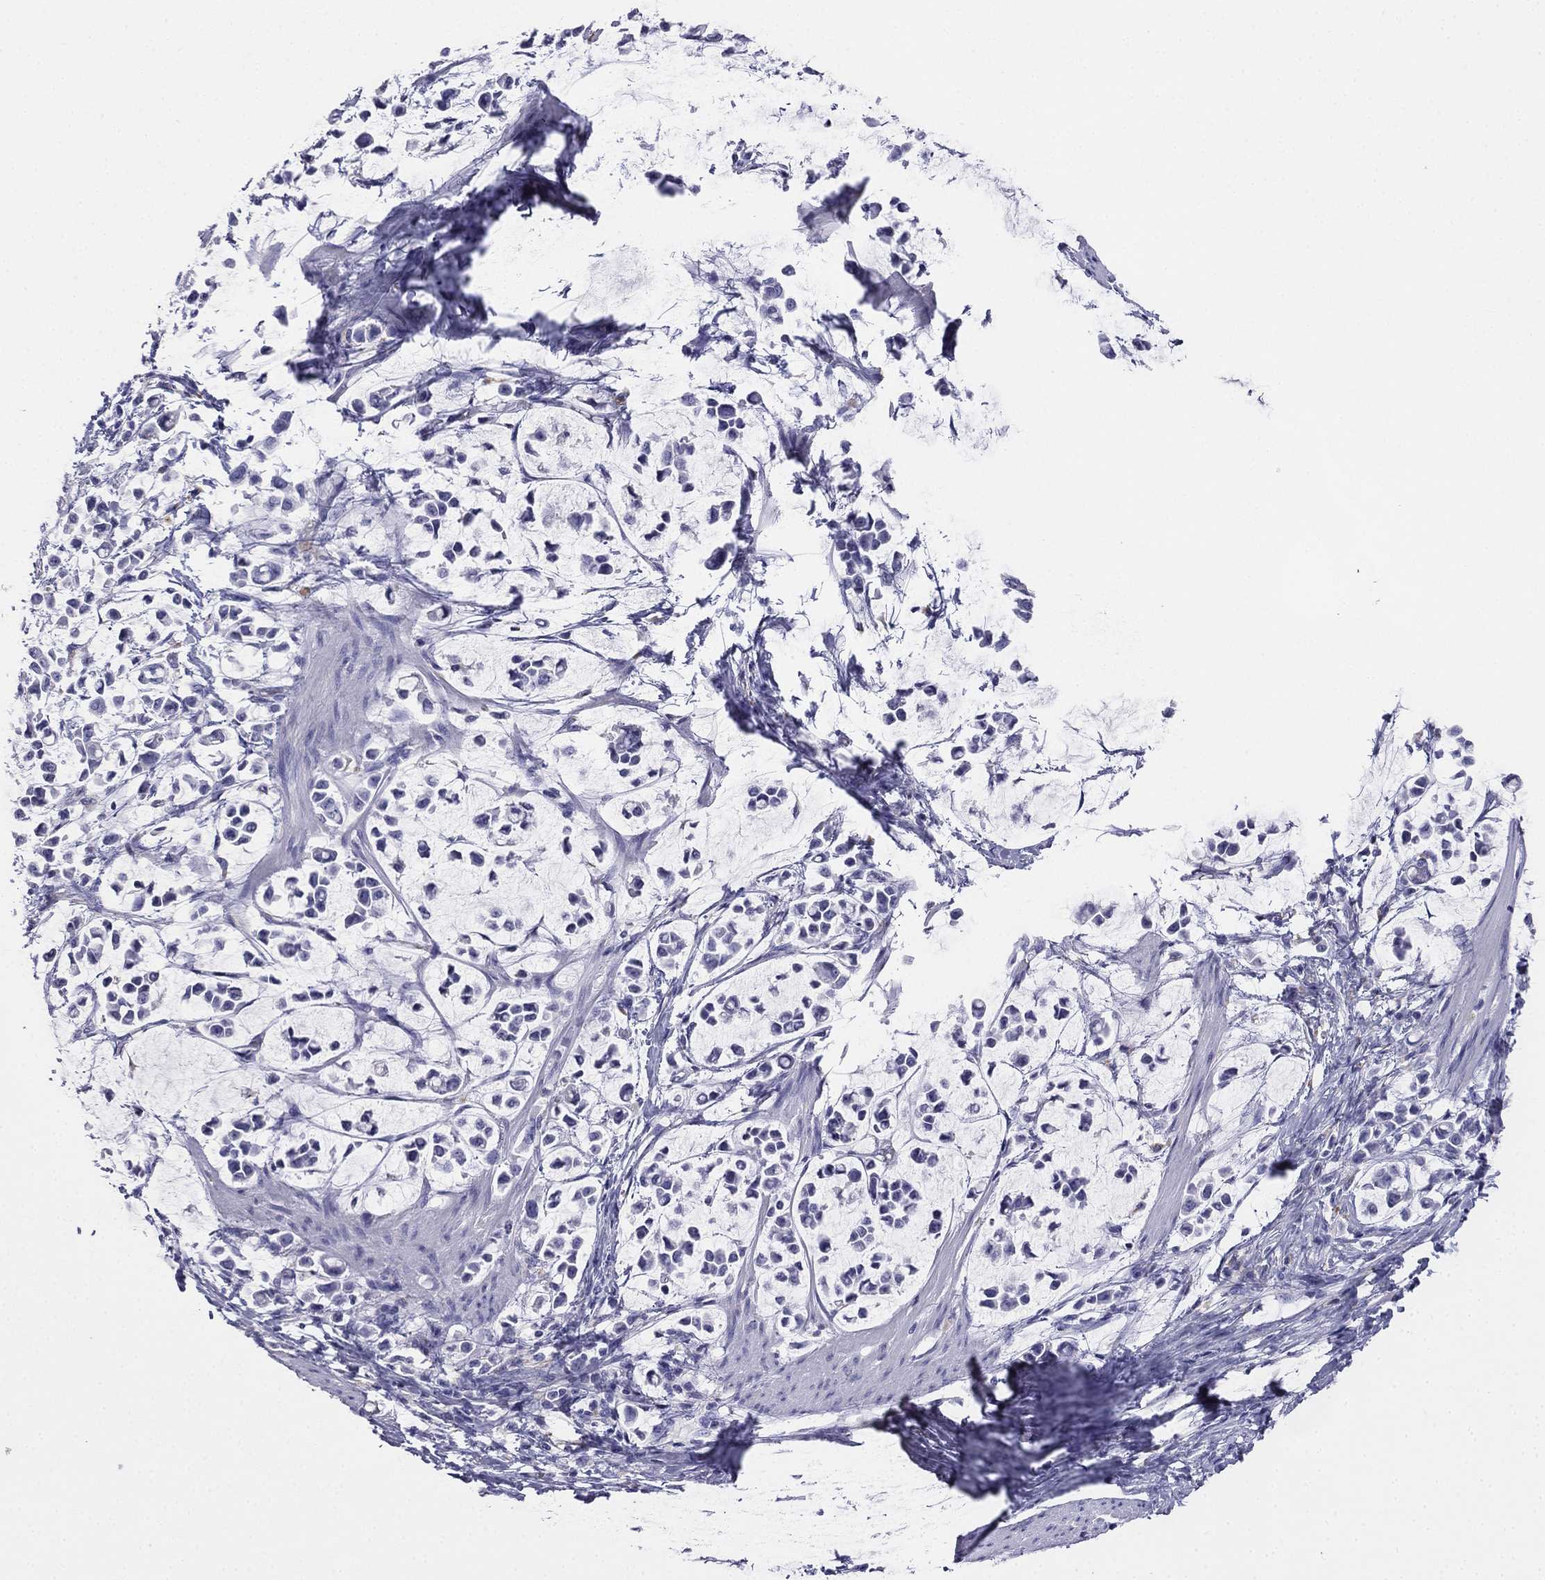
{"staining": {"intensity": "negative", "quantity": "none", "location": "none"}, "tissue": "stomach cancer", "cell_type": "Tumor cells", "image_type": "cancer", "snomed": [{"axis": "morphology", "description": "Adenocarcinoma, NOS"}, {"axis": "topography", "description": "Stomach"}], "caption": "Histopathology image shows no protein positivity in tumor cells of stomach cancer (adenocarcinoma) tissue.", "gene": "ALOXE3", "patient": {"sex": "male", "age": 82}}